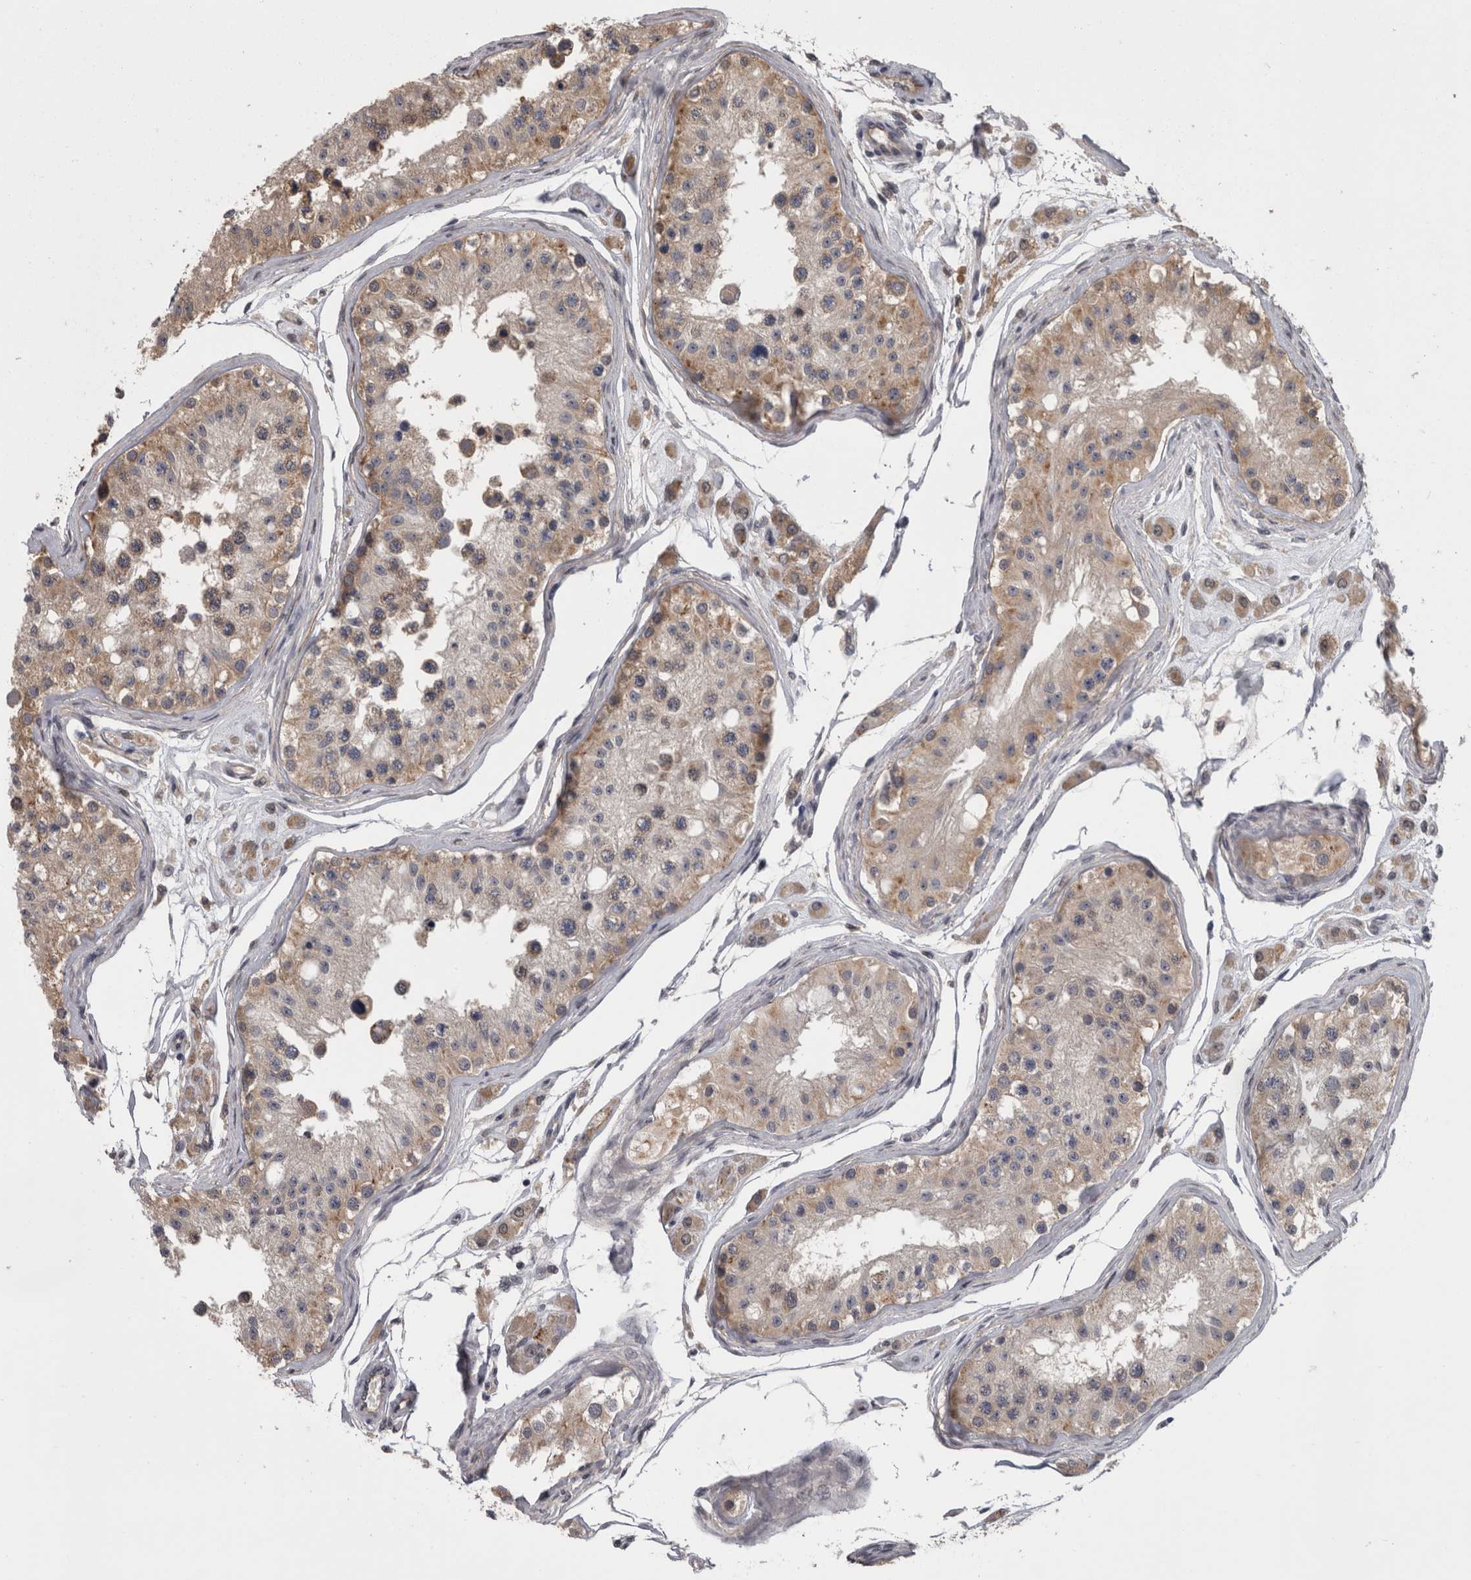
{"staining": {"intensity": "weak", "quantity": ">75%", "location": "cytoplasmic/membranous"}, "tissue": "testis", "cell_type": "Cells in seminiferous ducts", "image_type": "normal", "snomed": [{"axis": "morphology", "description": "Normal tissue, NOS"}, {"axis": "morphology", "description": "Adenocarcinoma, metastatic, NOS"}, {"axis": "topography", "description": "Testis"}], "caption": "Protein expression analysis of unremarkable testis demonstrates weak cytoplasmic/membranous positivity in about >75% of cells in seminiferous ducts.", "gene": "APRT", "patient": {"sex": "male", "age": 26}}